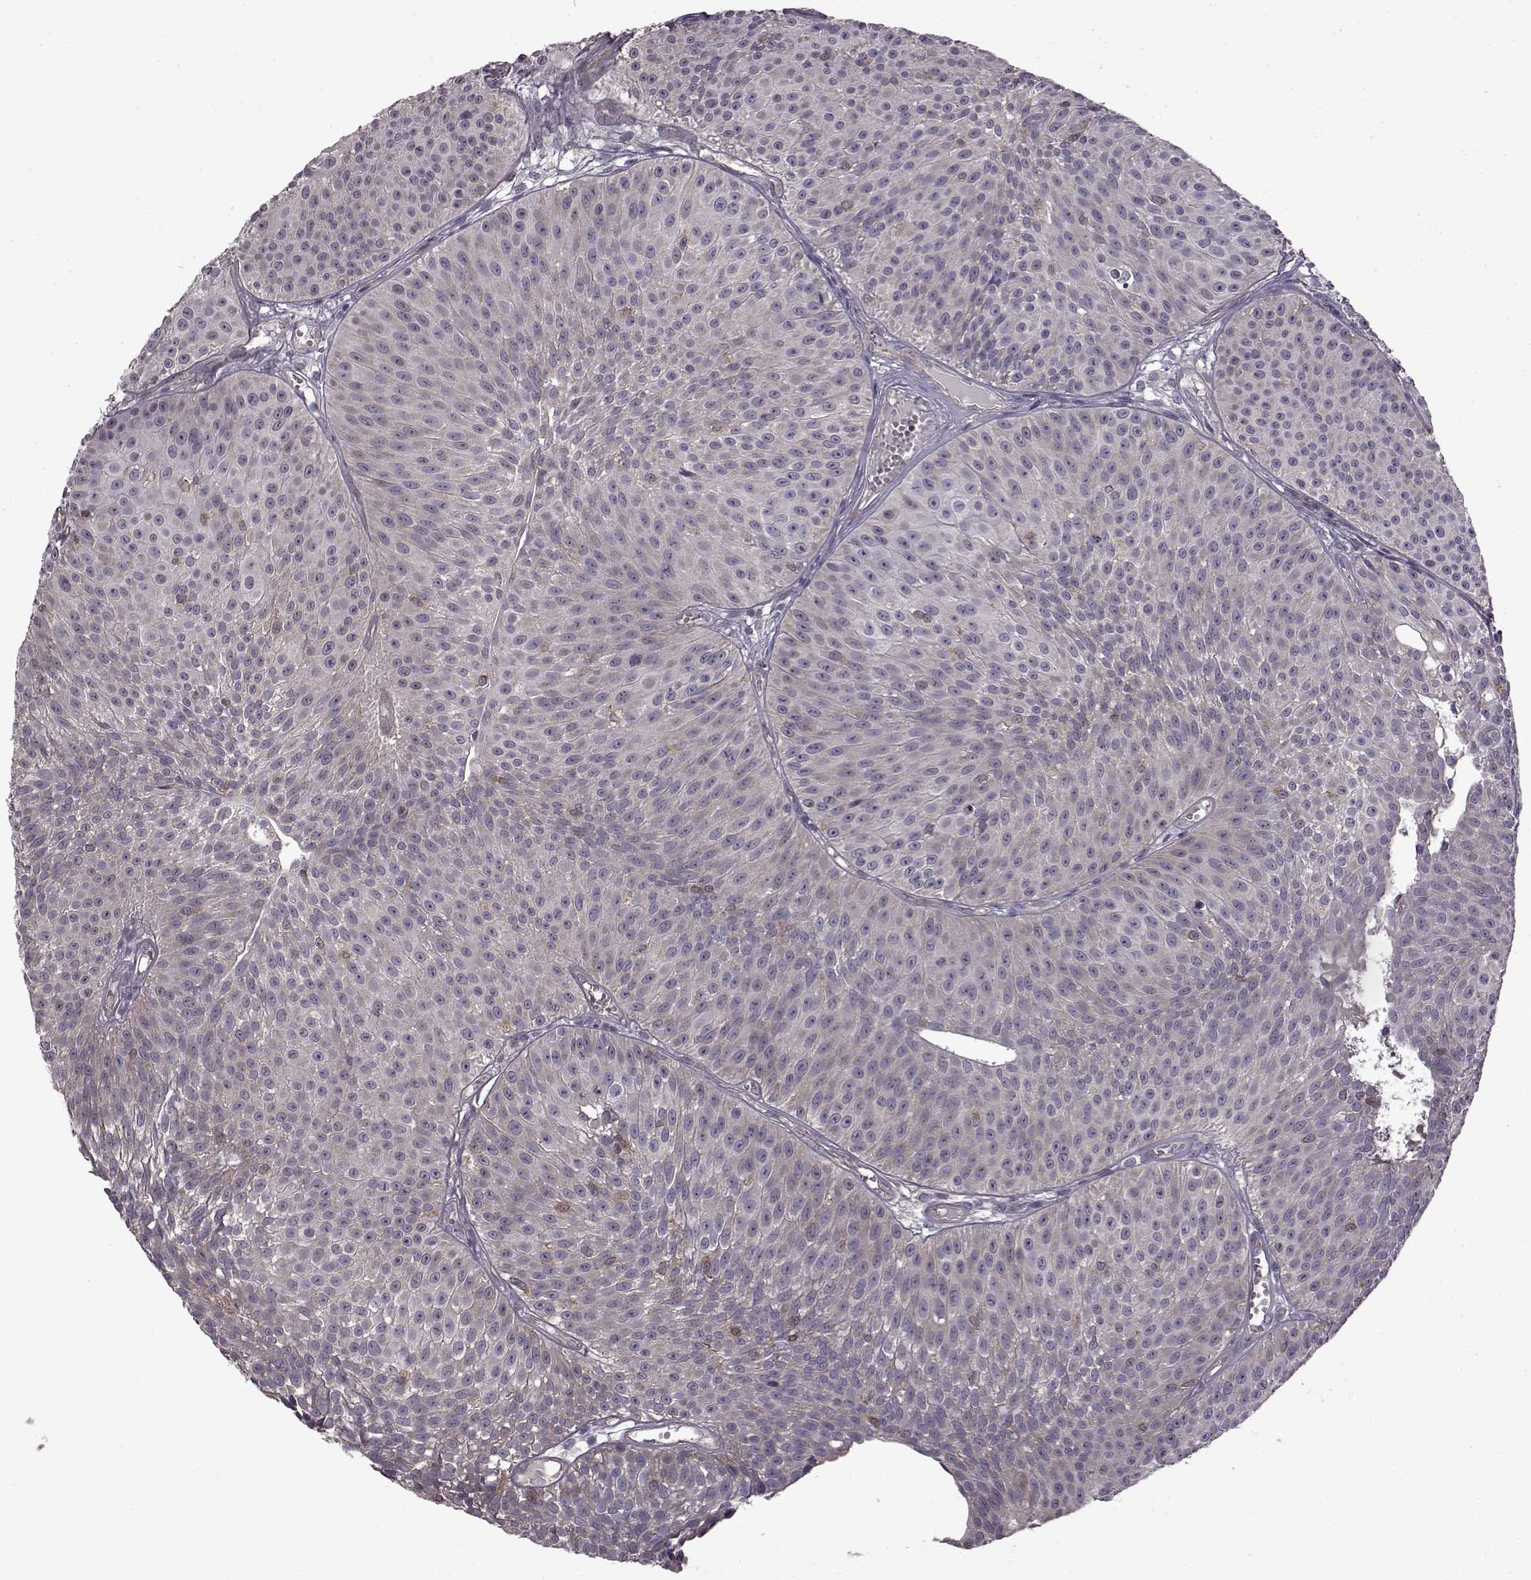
{"staining": {"intensity": "negative", "quantity": "none", "location": "none"}, "tissue": "urothelial cancer", "cell_type": "Tumor cells", "image_type": "cancer", "snomed": [{"axis": "morphology", "description": "Urothelial carcinoma, Low grade"}, {"axis": "topography", "description": "Urinary bladder"}], "caption": "The micrograph exhibits no staining of tumor cells in urothelial cancer.", "gene": "B3GNT6", "patient": {"sex": "male", "age": 63}}